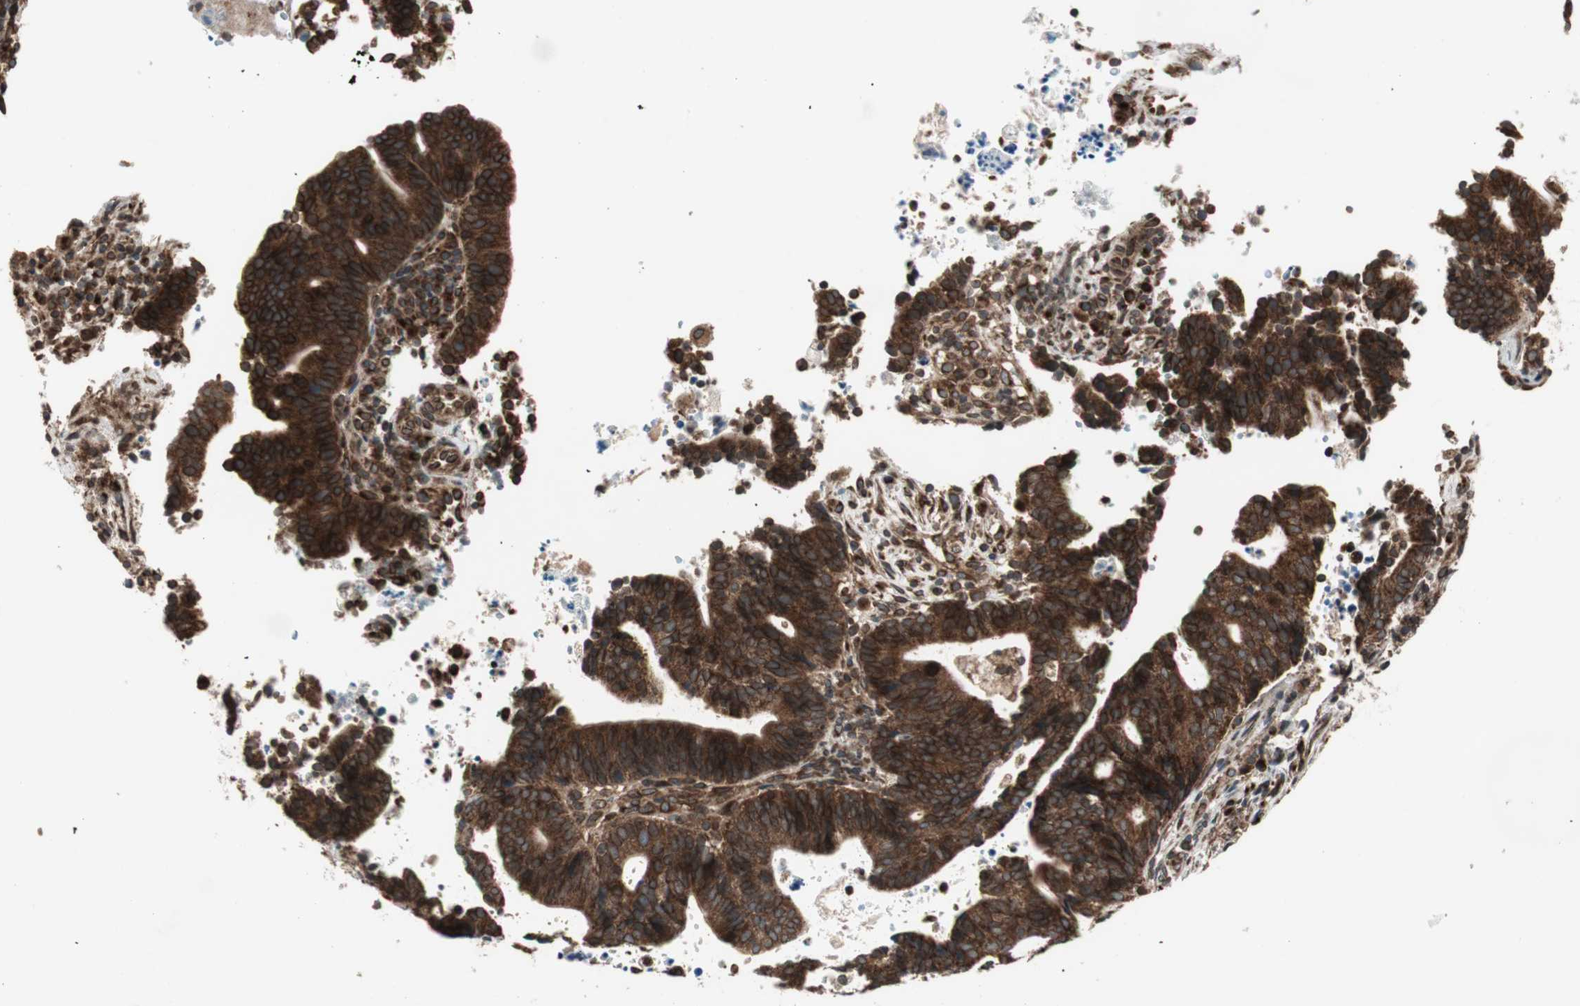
{"staining": {"intensity": "strong", "quantity": ">75%", "location": "cytoplasmic/membranous,nuclear"}, "tissue": "endometrial cancer", "cell_type": "Tumor cells", "image_type": "cancer", "snomed": [{"axis": "morphology", "description": "Adenocarcinoma, NOS"}, {"axis": "topography", "description": "Uterus"}], "caption": "An image of endometrial adenocarcinoma stained for a protein shows strong cytoplasmic/membranous and nuclear brown staining in tumor cells. Immunohistochemistry stains the protein of interest in brown and the nuclei are stained blue.", "gene": "NUP62", "patient": {"sex": "female", "age": 83}}